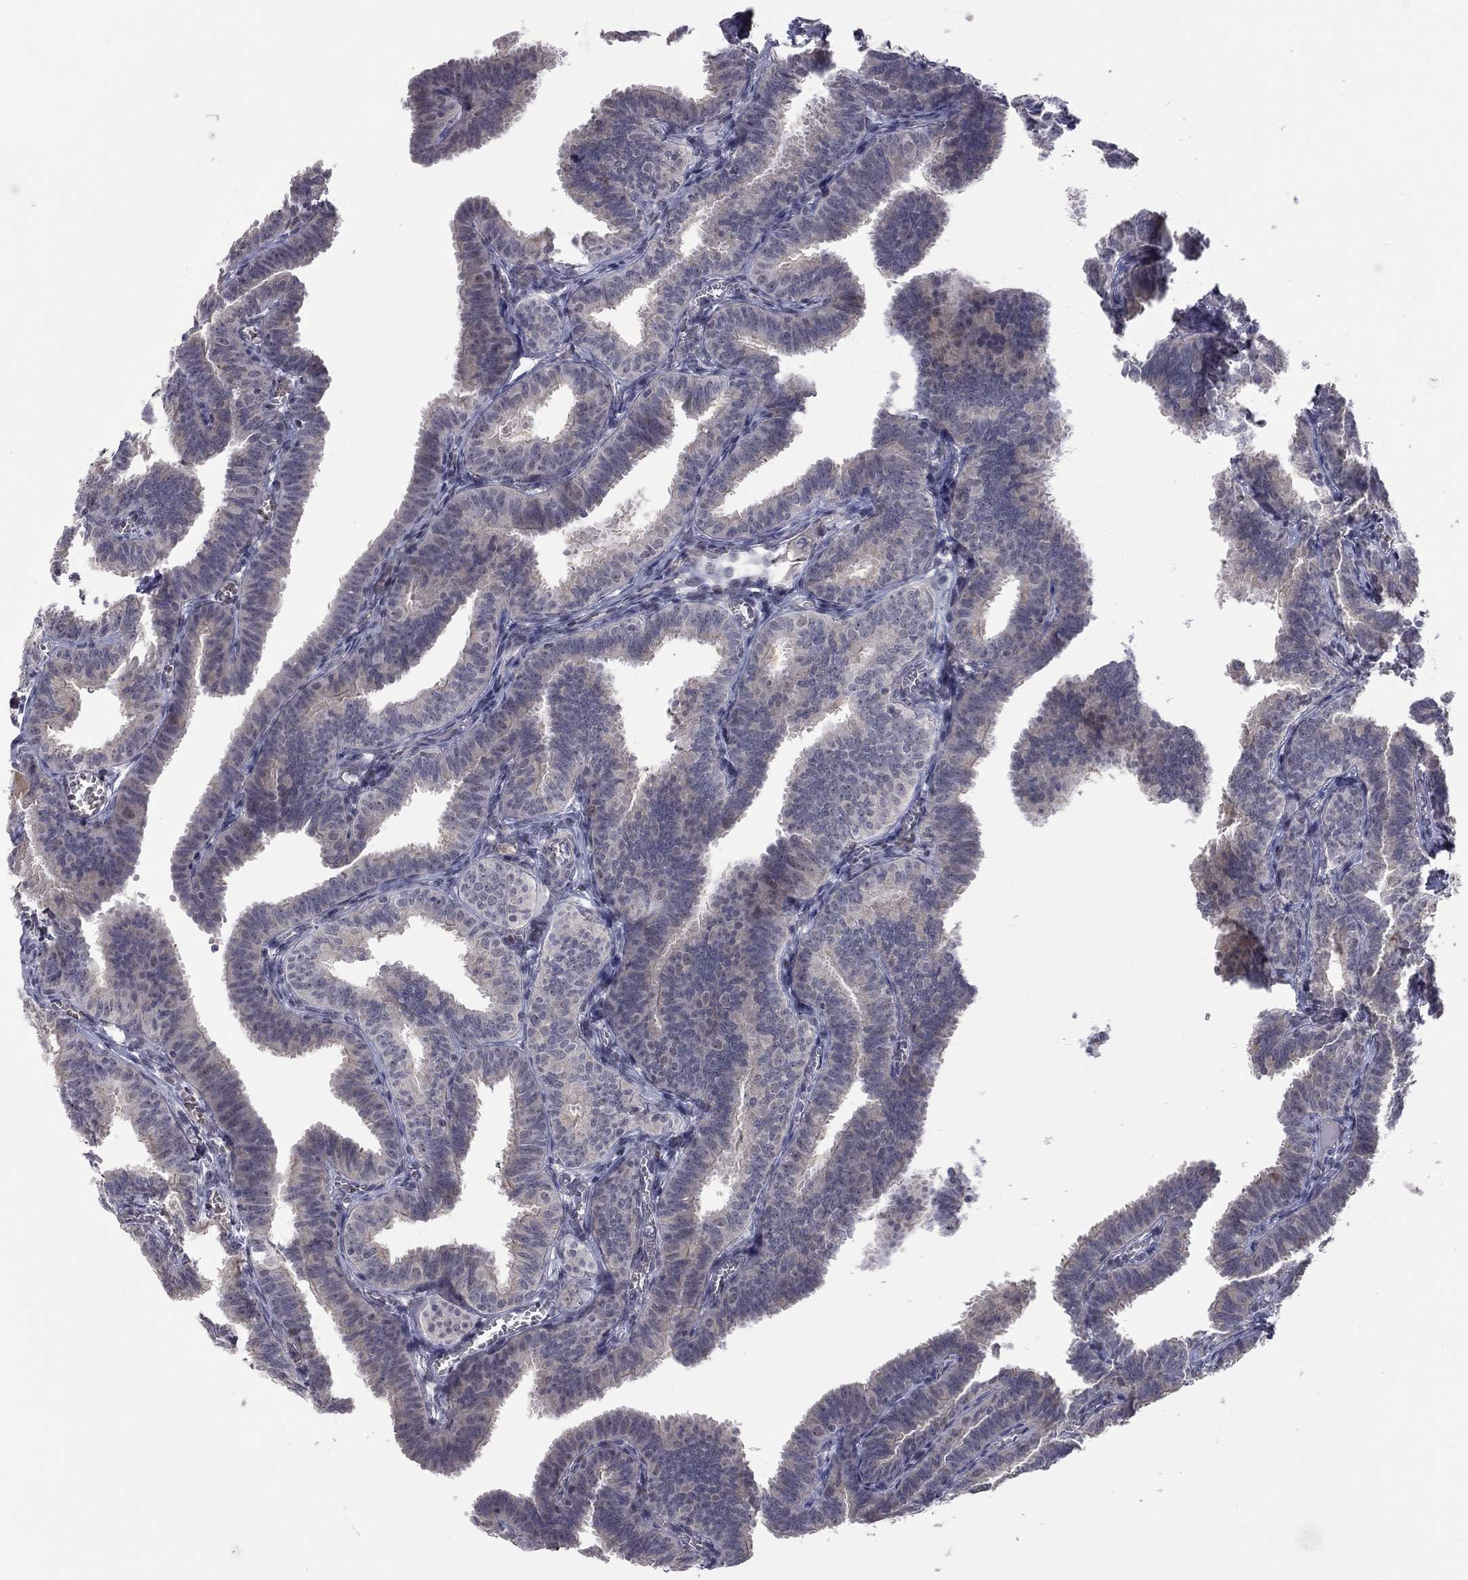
{"staining": {"intensity": "negative", "quantity": "none", "location": "none"}, "tissue": "fallopian tube", "cell_type": "Glandular cells", "image_type": "normal", "snomed": [{"axis": "morphology", "description": "Normal tissue, NOS"}, {"axis": "topography", "description": "Fallopian tube"}], "caption": "An immunohistochemistry (IHC) photomicrograph of benign fallopian tube is shown. There is no staining in glandular cells of fallopian tube.", "gene": "MC3R", "patient": {"sex": "female", "age": 25}}